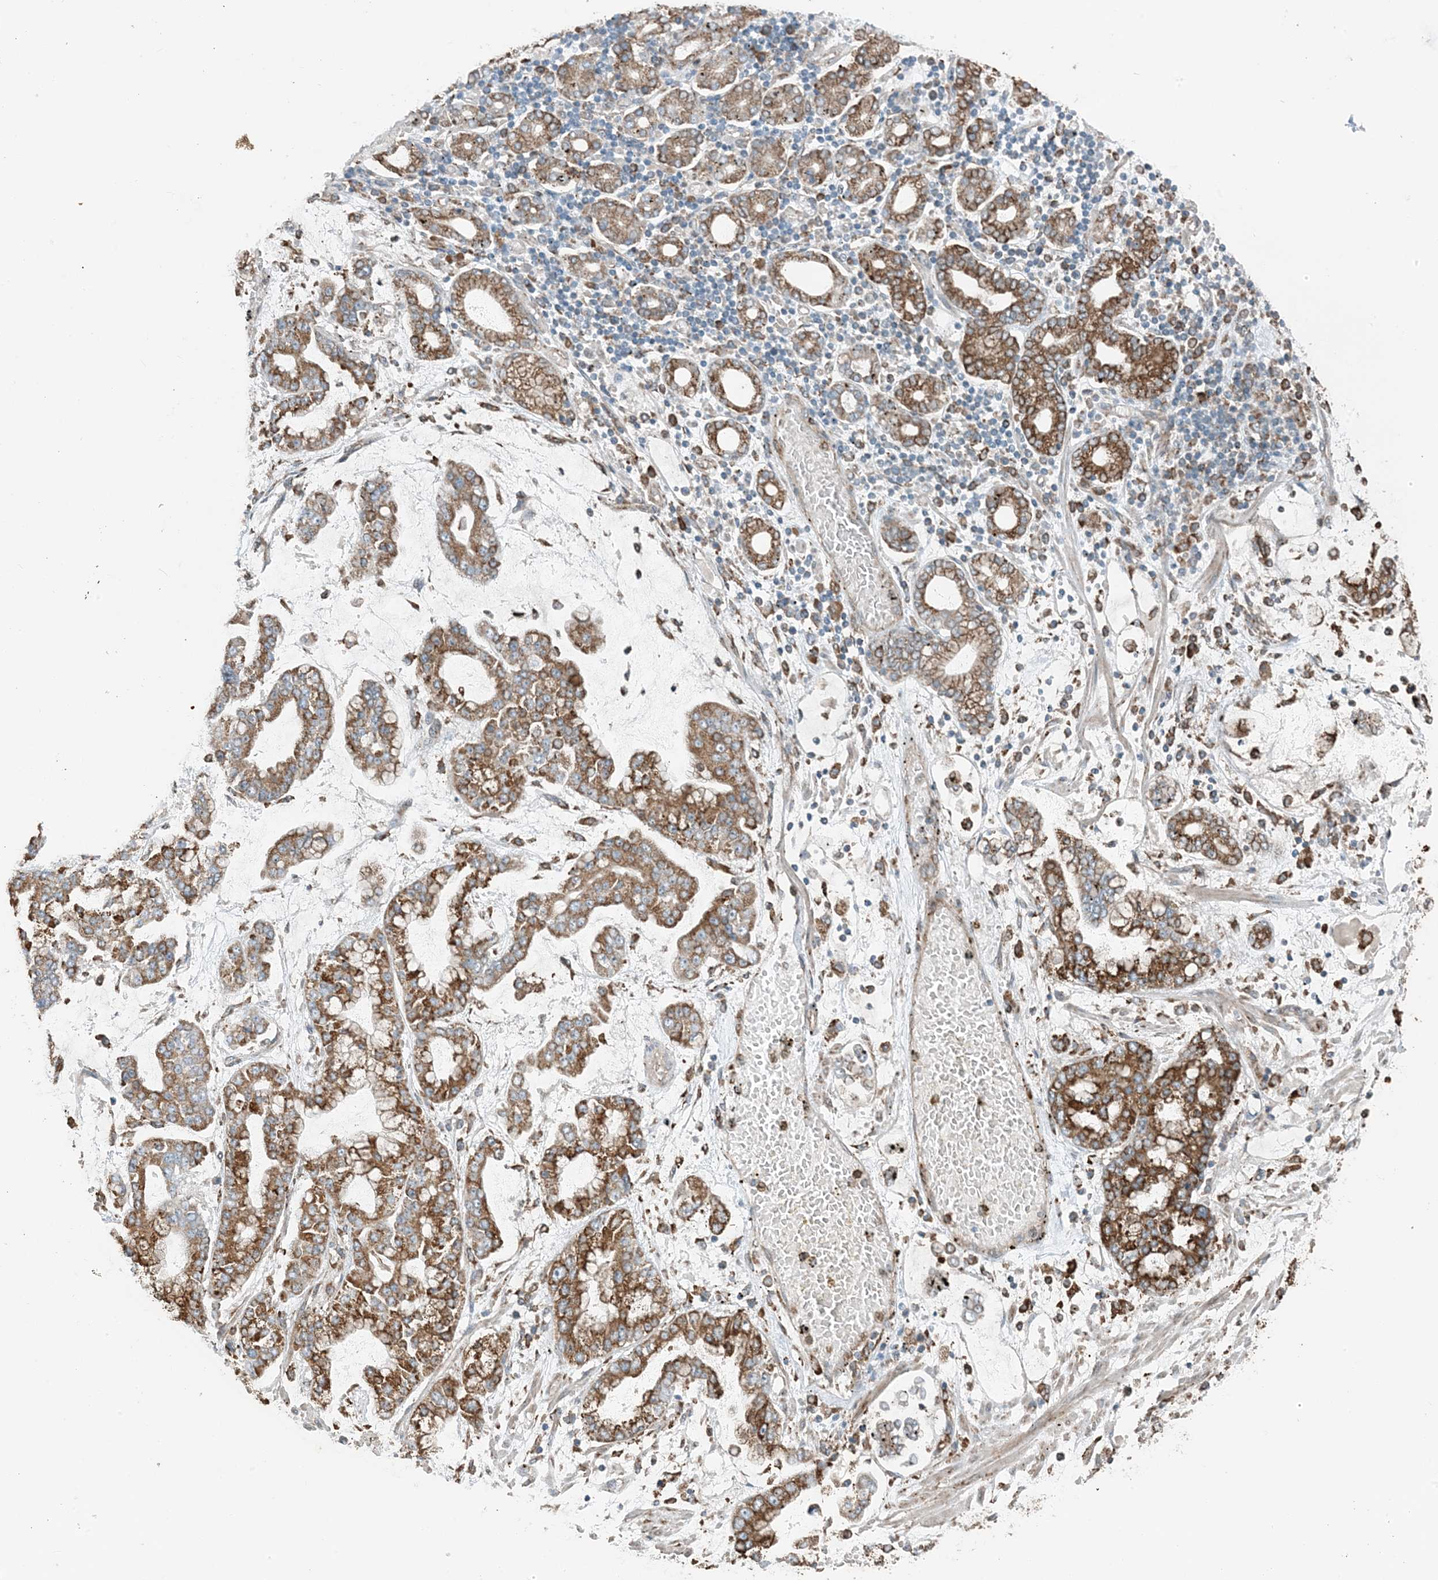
{"staining": {"intensity": "moderate", "quantity": ">75%", "location": "cytoplasmic/membranous"}, "tissue": "stomach cancer", "cell_type": "Tumor cells", "image_type": "cancer", "snomed": [{"axis": "morphology", "description": "Normal tissue, NOS"}, {"axis": "morphology", "description": "Adenocarcinoma, NOS"}, {"axis": "topography", "description": "Stomach, upper"}, {"axis": "topography", "description": "Stomach"}], "caption": "A photomicrograph showing moderate cytoplasmic/membranous expression in about >75% of tumor cells in stomach adenocarcinoma, as visualized by brown immunohistochemical staining.", "gene": "CERKL", "patient": {"sex": "male", "age": 76}}